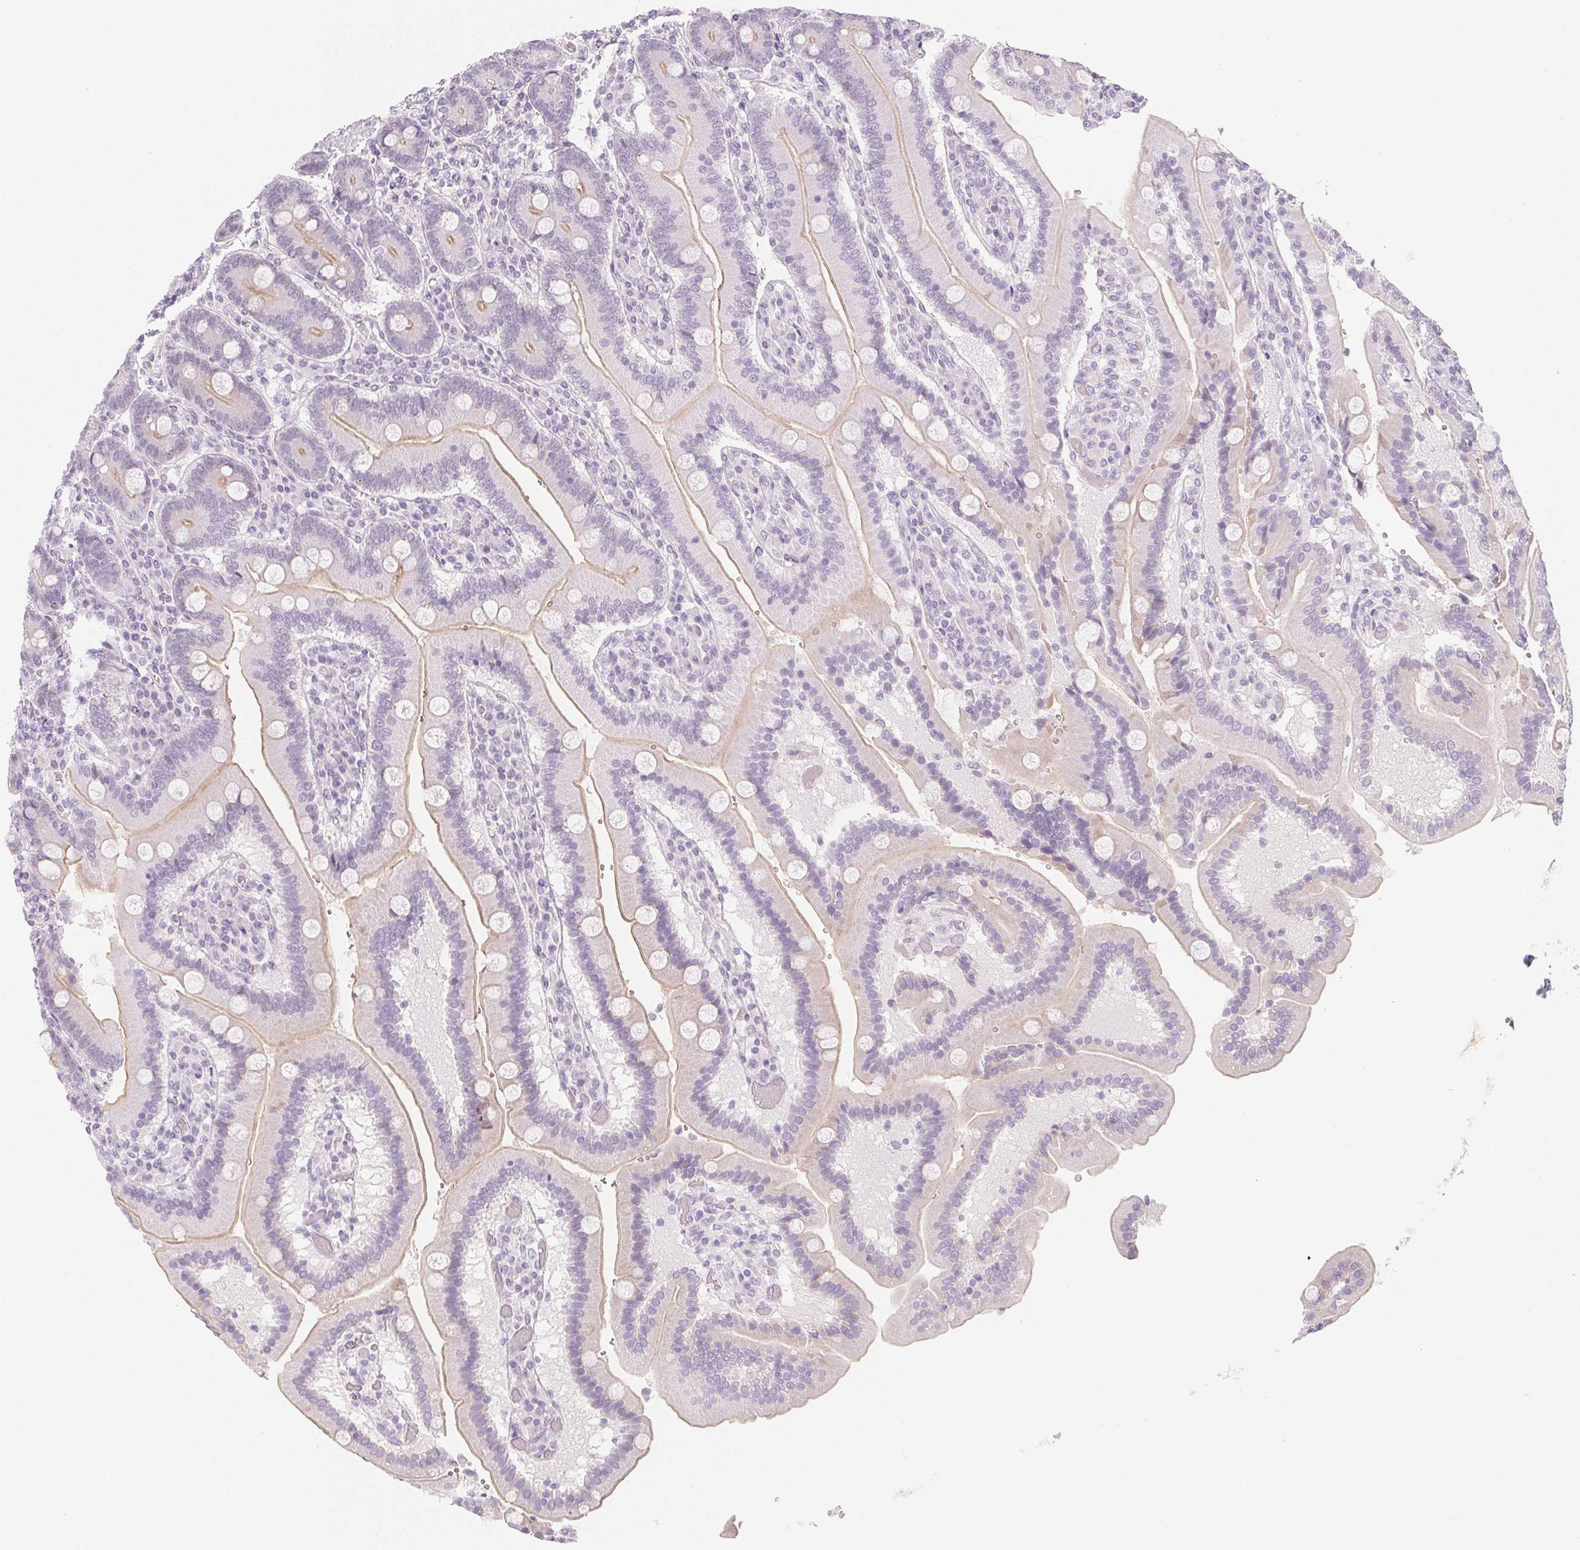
{"staining": {"intensity": "weak", "quantity": "<25%", "location": "cytoplasmic/membranous"}, "tissue": "duodenum", "cell_type": "Glandular cells", "image_type": "normal", "snomed": [{"axis": "morphology", "description": "Normal tissue, NOS"}, {"axis": "topography", "description": "Duodenum"}], "caption": "Duodenum stained for a protein using immunohistochemistry (IHC) reveals no expression glandular cells.", "gene": "SH3GL2", "patient": {"sex": "female", "age": 62}}